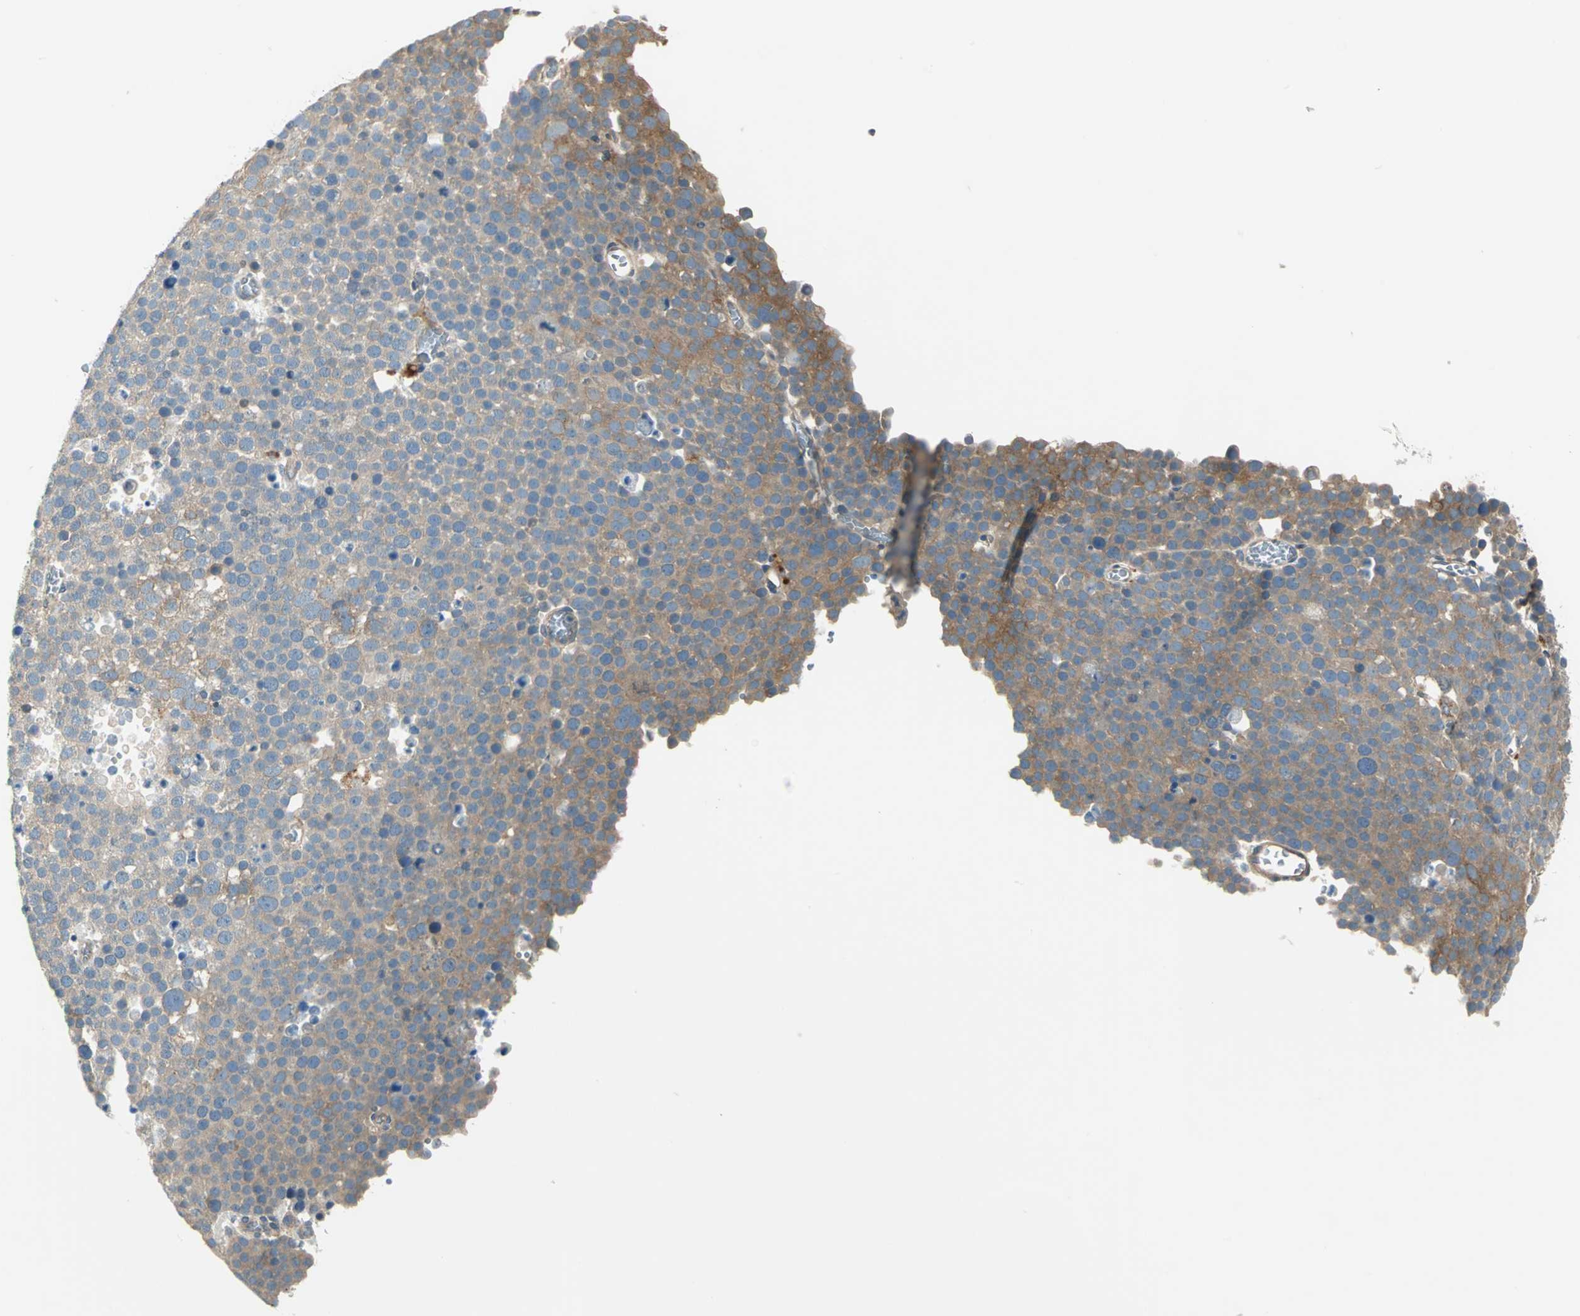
{"staining": {"intensity": "moderate", "quantity": ">75%", "location": "cytoplasmic/membranous"}, "tissue": "testis cancer", "cell_type": "Tumor cells", "image_type": "cancer", "snomed": [{"axis": "morphology", "description": "Seminoma, NOS"}, {"axis": "topography", "description": "Testis"}], "caption": "The histopathology image exhibits staining of seminoma (testis), revealing moderate cytoplasmic/membranous protein positivity (brown color) within tumor cells.", "gene": "PRKAA1", "patient": {"sex": "male", "age": 71}}